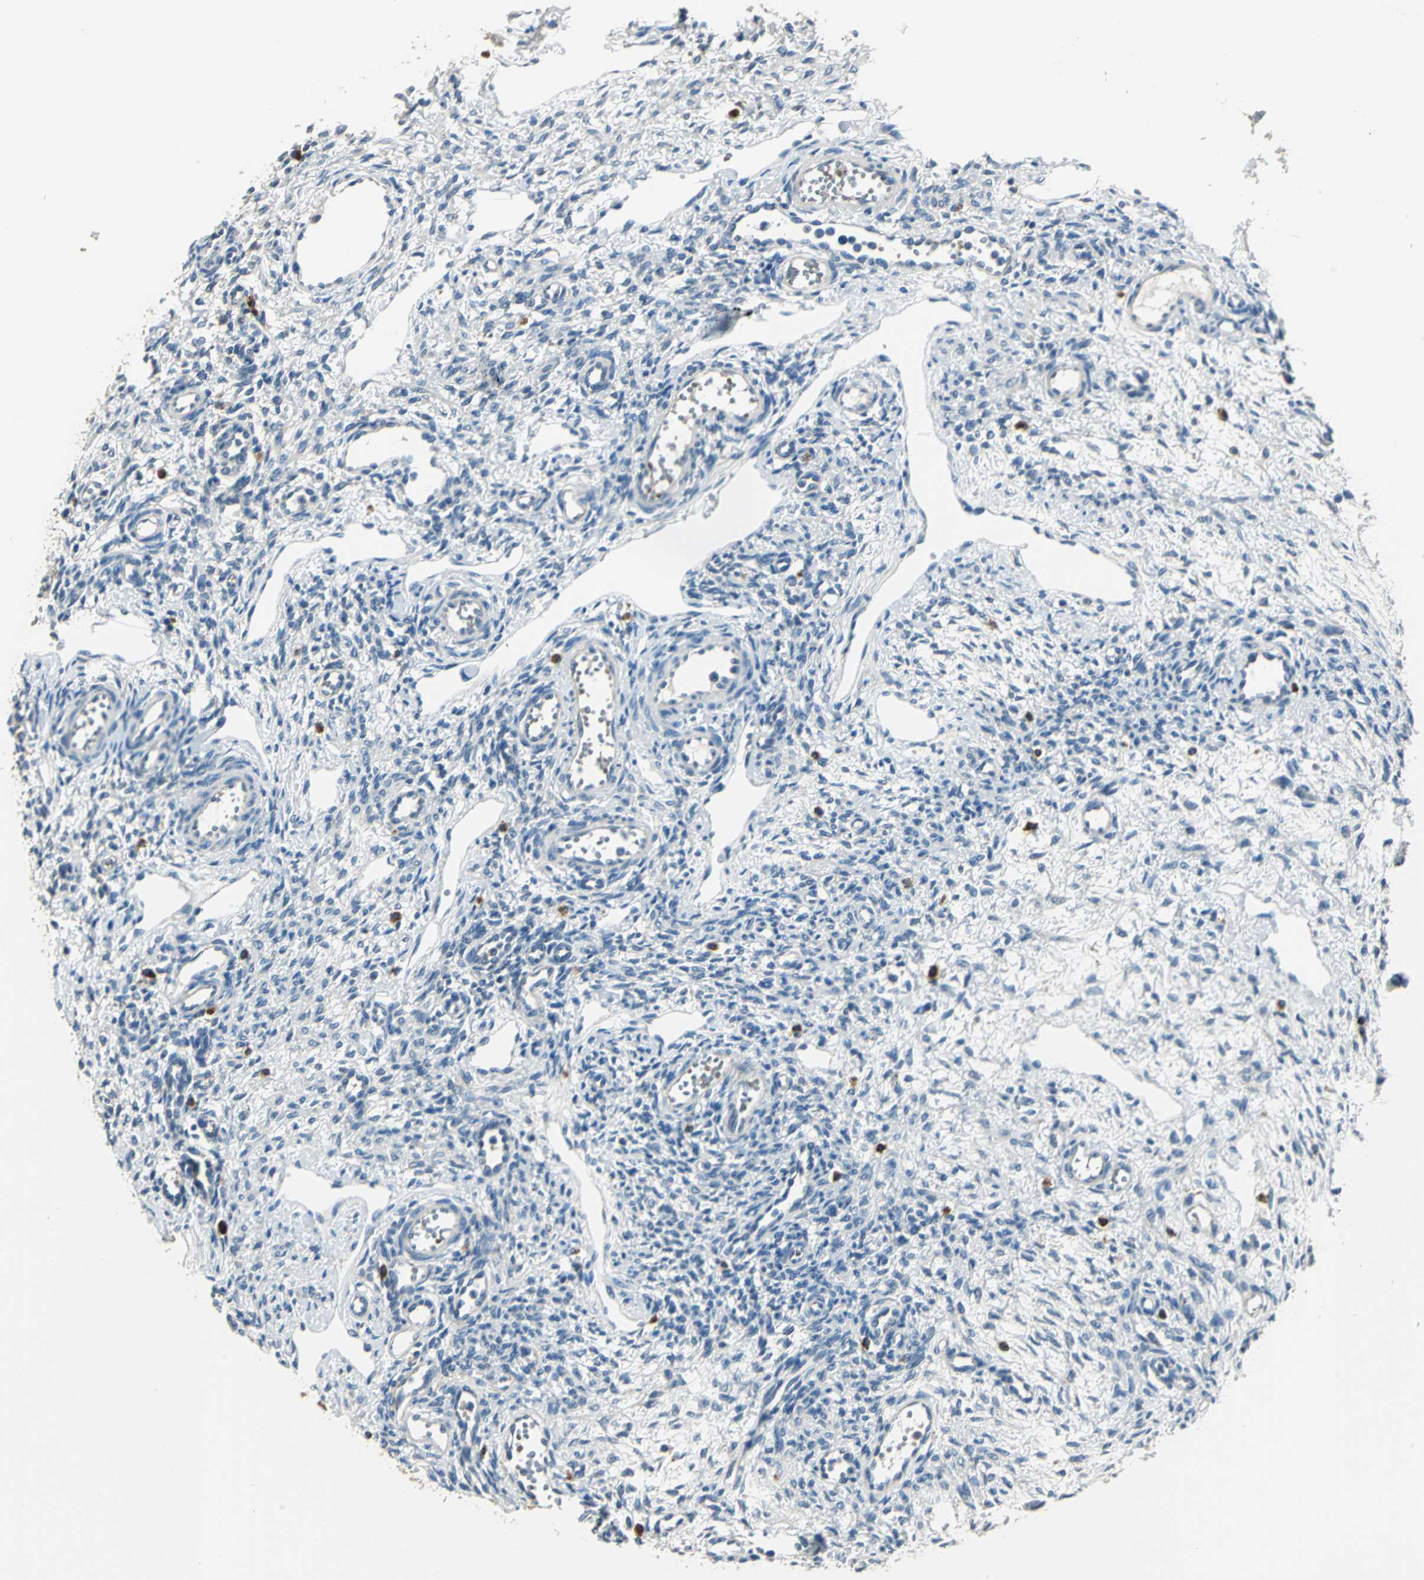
{"staining": {"intensity": "negative", "quantity": "none", "location": "none"}, "tissue": "ovary", "cell_type": "Ovarian stroma cells", "image_type": "normal", "snomed": [{"axis": "morphology", "description": "Normal tissue, NOS"}, {"axis": "topography", "description": "Ovary"}], "caption": "A high-resolution image shows IHC staining of unremarkable ovary, which displays no significant staining in ovarian stroma cells.", "gene": "NIT1", "patient": {"sex": "female", "age": 33}}